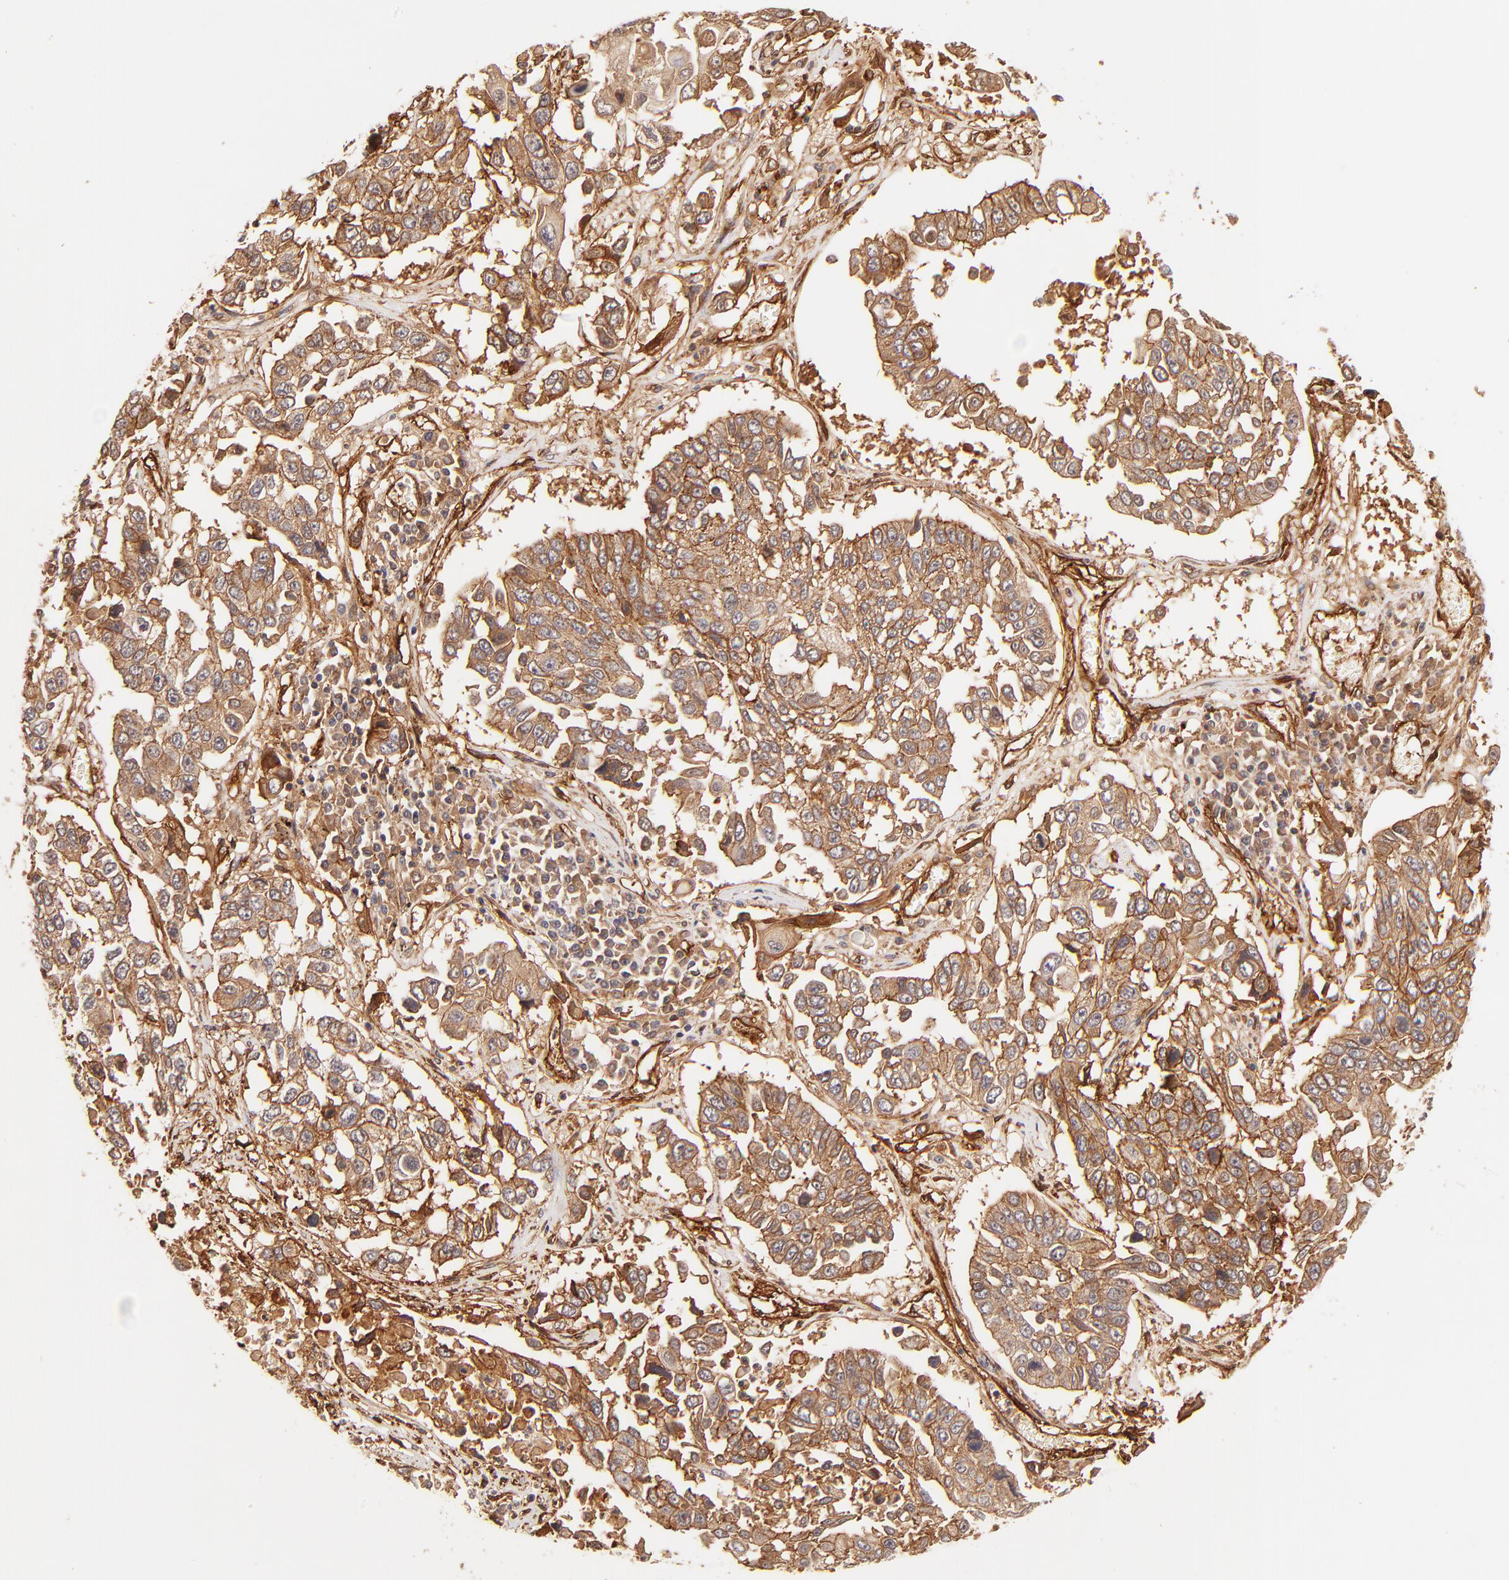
{"staining": {"intensity": "strong", "quantity": ">75%", "location": "cytoplasmic/membranous"}, "tissue": "lung cancer", "cell_type": "Tumor cells", "image_type": "cancer", "snomed": [{"axis": "morphology", "description": "Squamous cell carcinoma, NOS"}, {"axis": "topography", "description": "Lung"}], "caption": "Immunohistochemistry photomicrograph of lung cancer (squamous cell carcinoma) stained for a protein (brown), which demonstrates high levels of strong cytoplasmic/membranous staining in approximately >75% of tumor cells.", "gene": "ITGB1", "patient": {"sex": "male", "age": 71}}